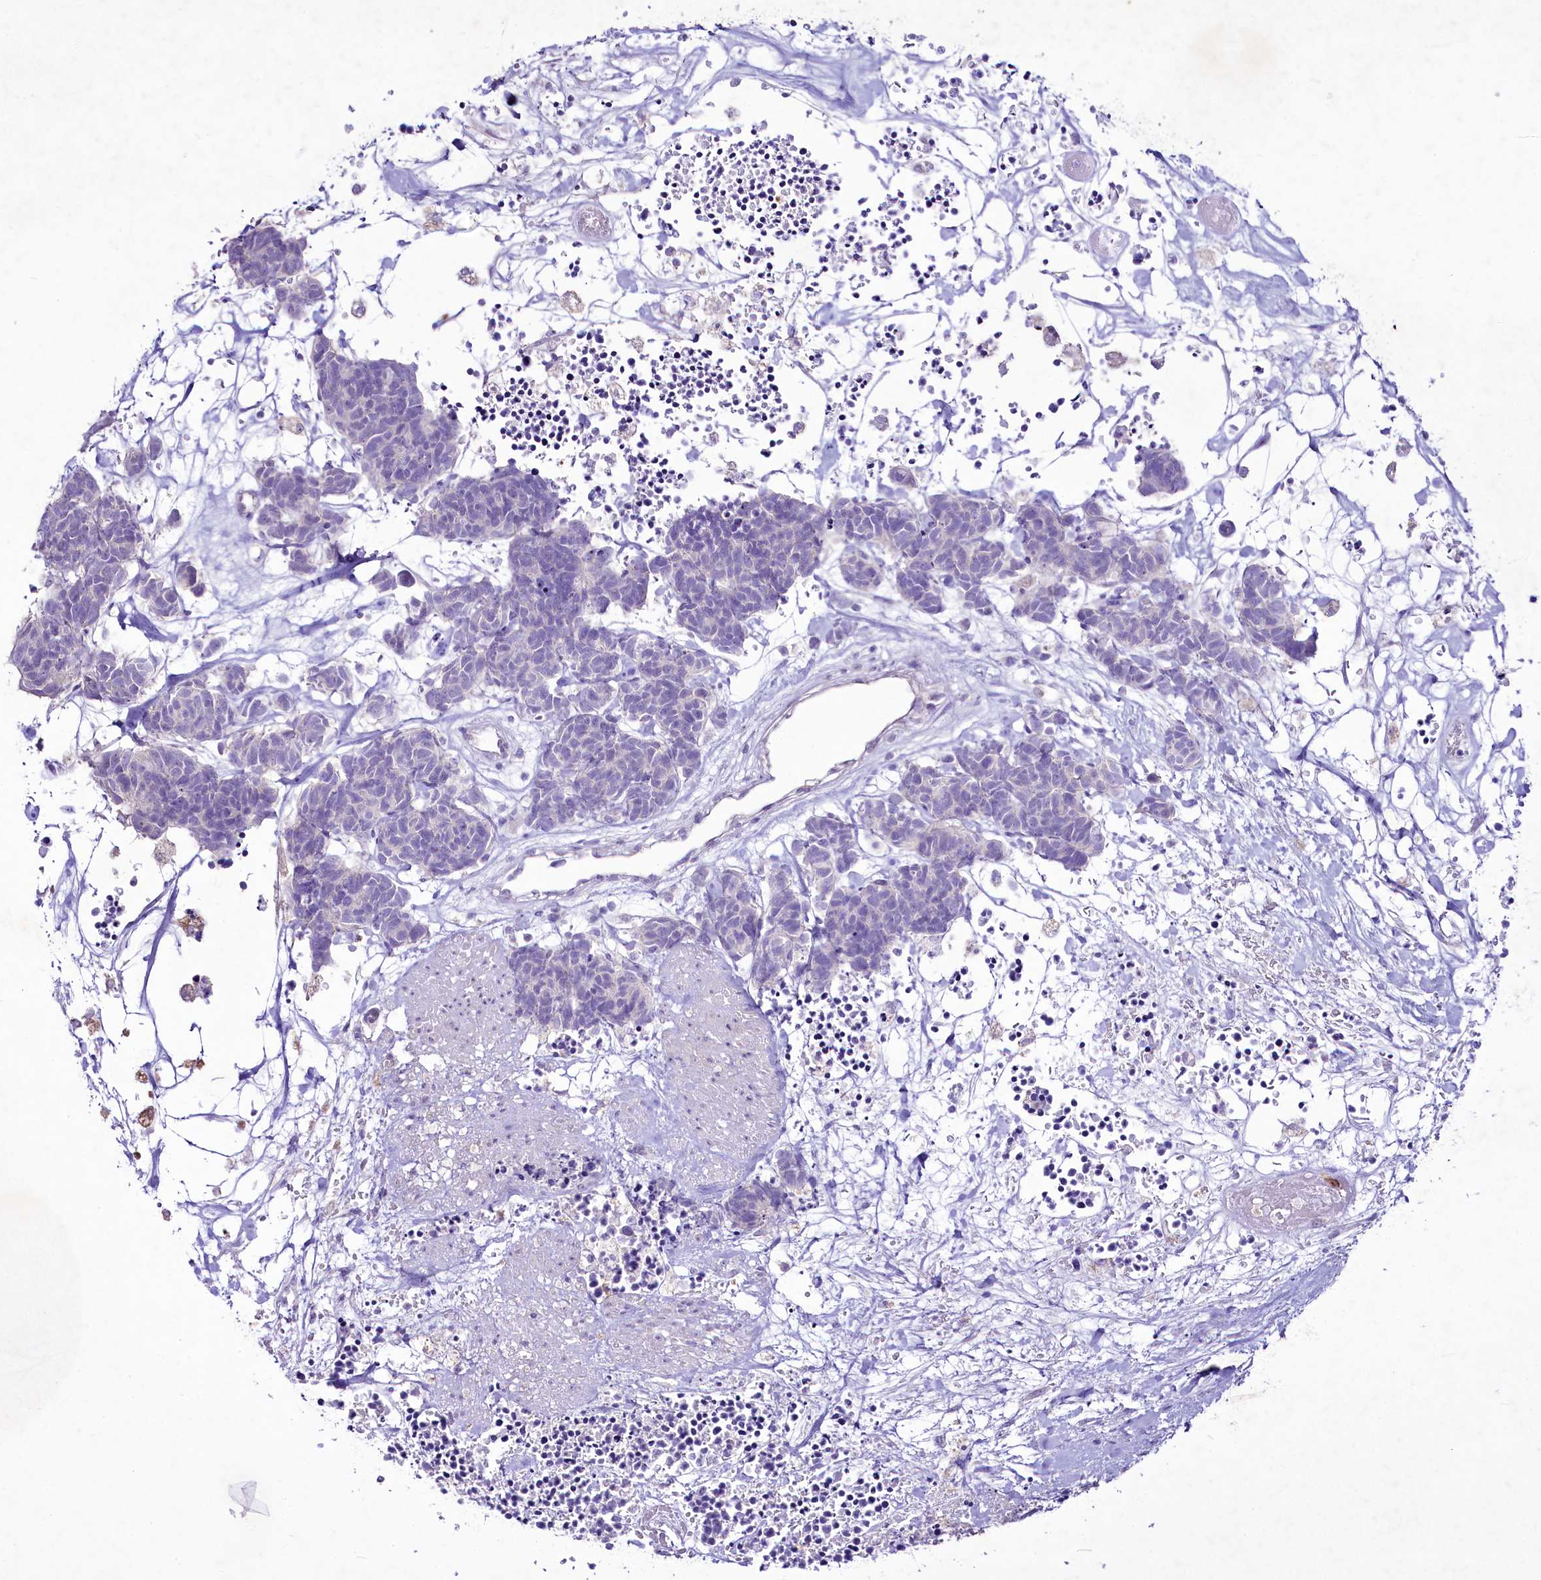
{"staining": {"intensity": "negative", "quantity": "none", "location": "none"}, "tissue": "carcinoid", "cell_type": "Tumor cells", "image_type": "cancer", "snomed": [{"axis": "morphology", "description": "Carcinoma, NOS"}, {"axis": "morphology", "description": "Carcinoid, malignant, NOS"}, {"axis": "topography", "description": "Urinary bladder"}], "caption": "The image demonstrates no significant expression in tumor cells of carcinoma. (Stains: DAB immunohistochemistry (IHC) with hematoxylin counter stain, Microscopy: brightfield microscopy at high magnification).", "gene": "FAM209B", "patient": {"sex": "male", "age": 57}}